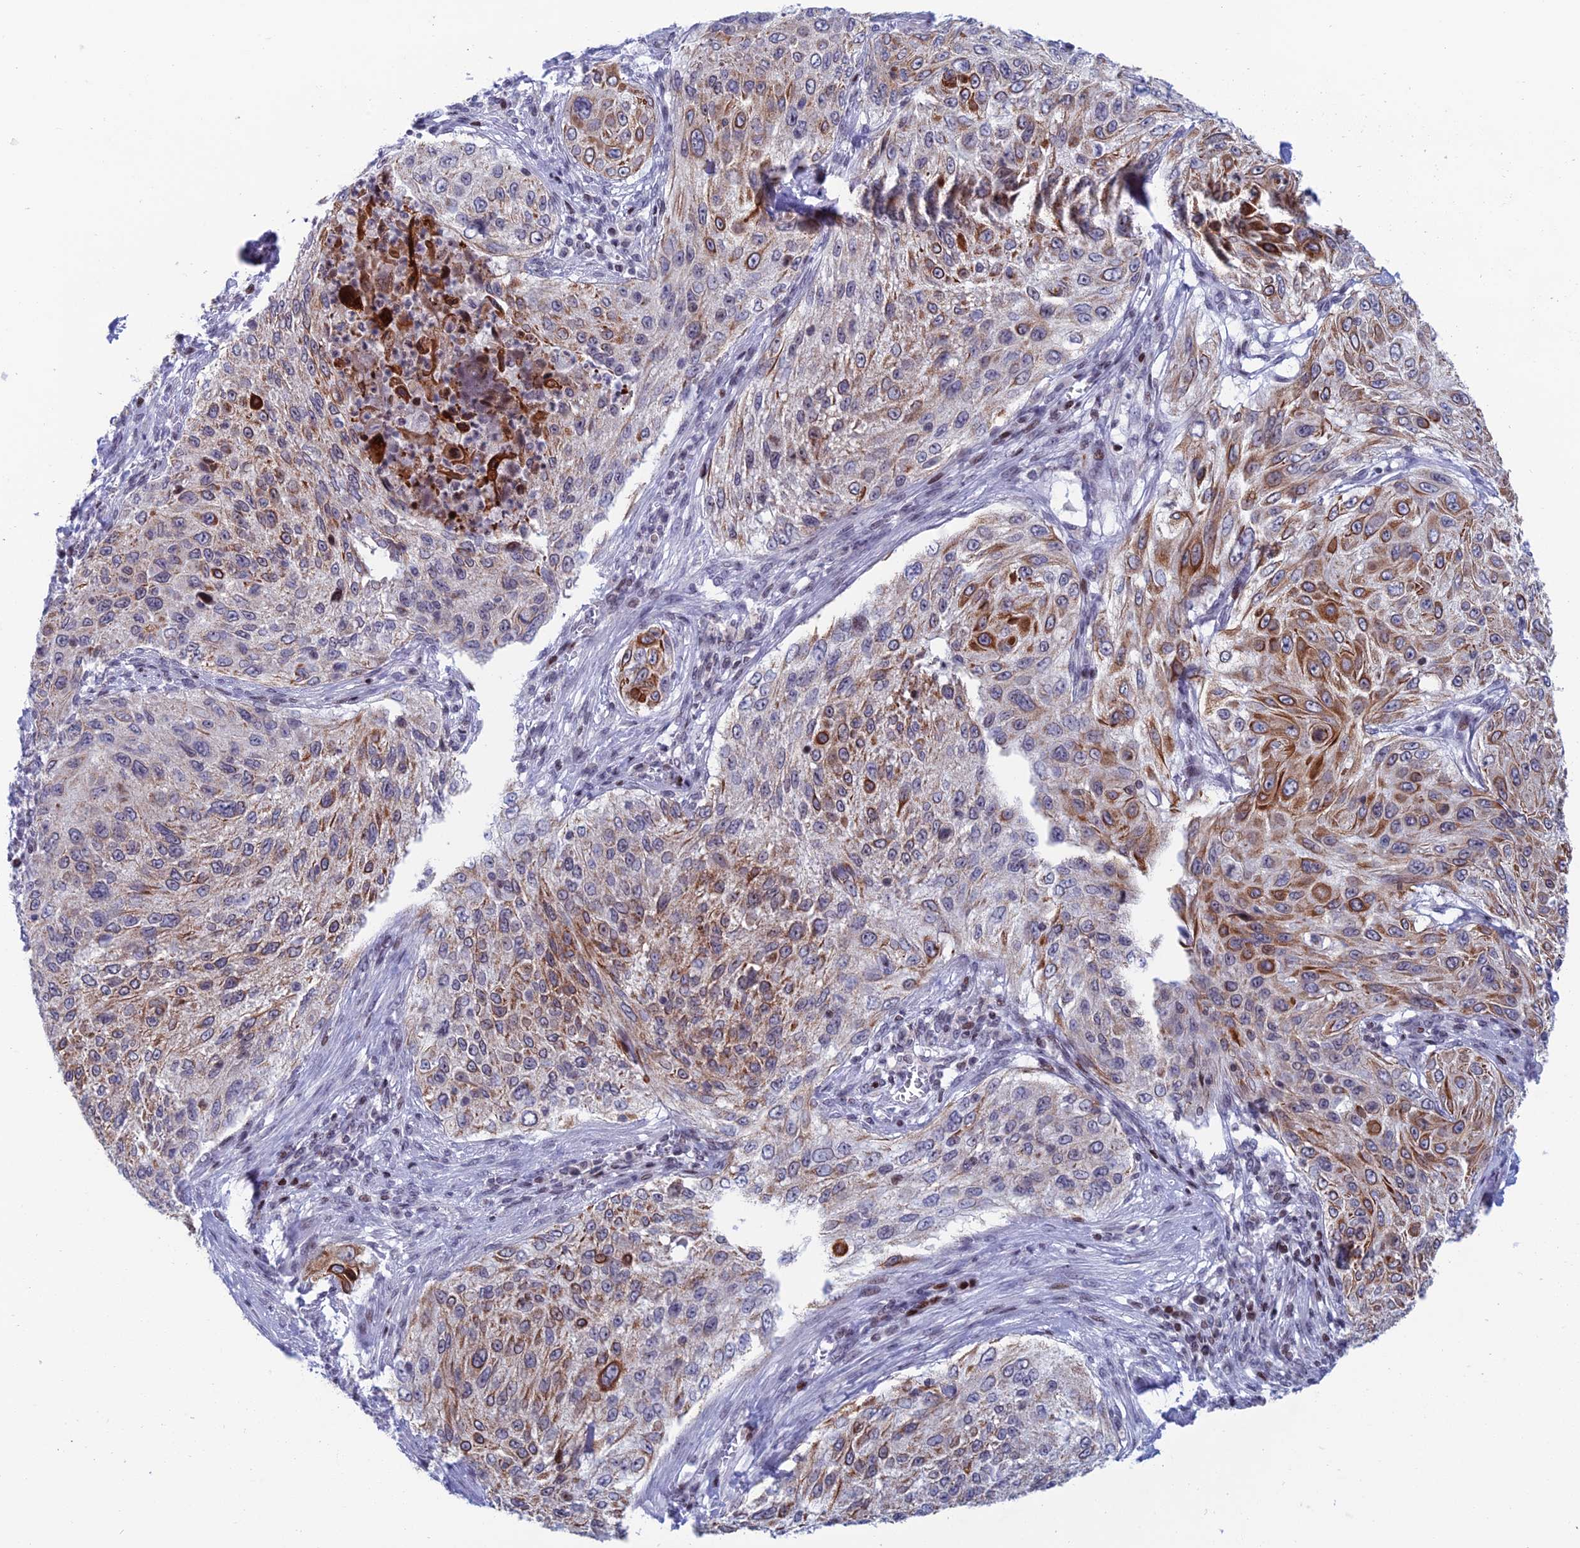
{"staining": {"intensity": "strong", "quantity": "25%-75%", "location": "cytoplasmic/membranous"}, "tissue": "cervical cancer", "cell_type": "Tumor cells", "image_type": "cancer", "snomed": [{"axis": "morphology", "description": "Squamous cell carcinoma, NOS"}, {"axis": "topography", "description": "Cervix"}], "caption": "Strong cytoplasmic/membranous expression for a protein is present in approximately 25%-75% of tumor cells of squamous cell carcinoma (cervical) using IHC.", "gene": "AFF3", "patient": {"sex": "female", "age": 42}}